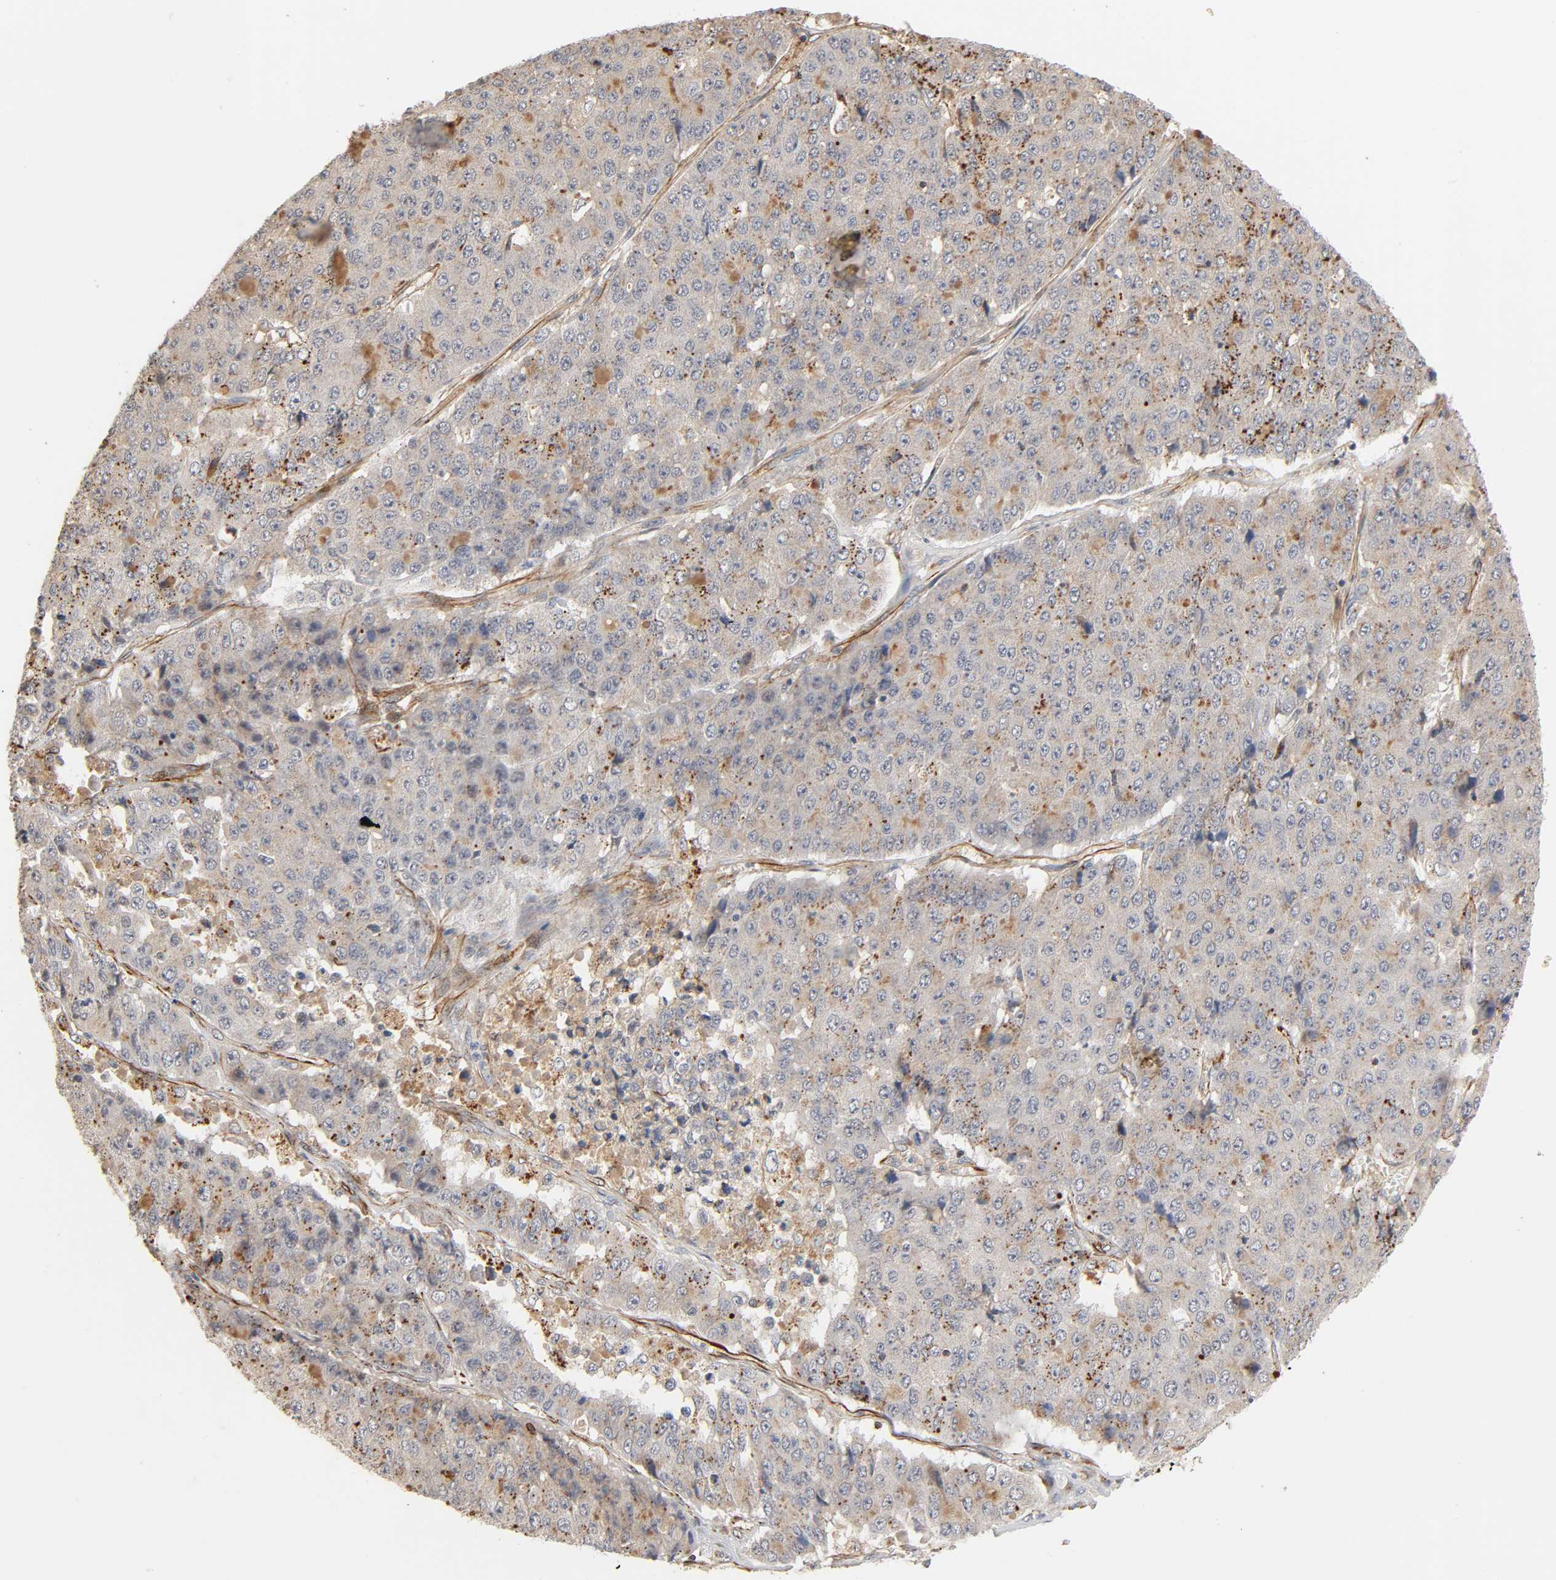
{"staining": {"intensity": "weak", "quantity": ">75%", "location": "cytoplasmic/membranous"}, "tissue": "pancreatic cancer", "cell_type": "Tumor cells", "image_type": "cancer", "snomed": [{"axis": "morphology", "description": "Adenocarcinoma, NOS"}, {"axis": "topography", "description": "Pancreas"}], "caption": "Pancreatic cancer tissue exhibits weak cytoplasmic/membranous staining in about >75% of tumor cells Immunohistochemistry stains the protein of interest in brown and the nuclei are stained blue.", "gene": "REEP6", "patient": {"sex": "male", "age": 50}}